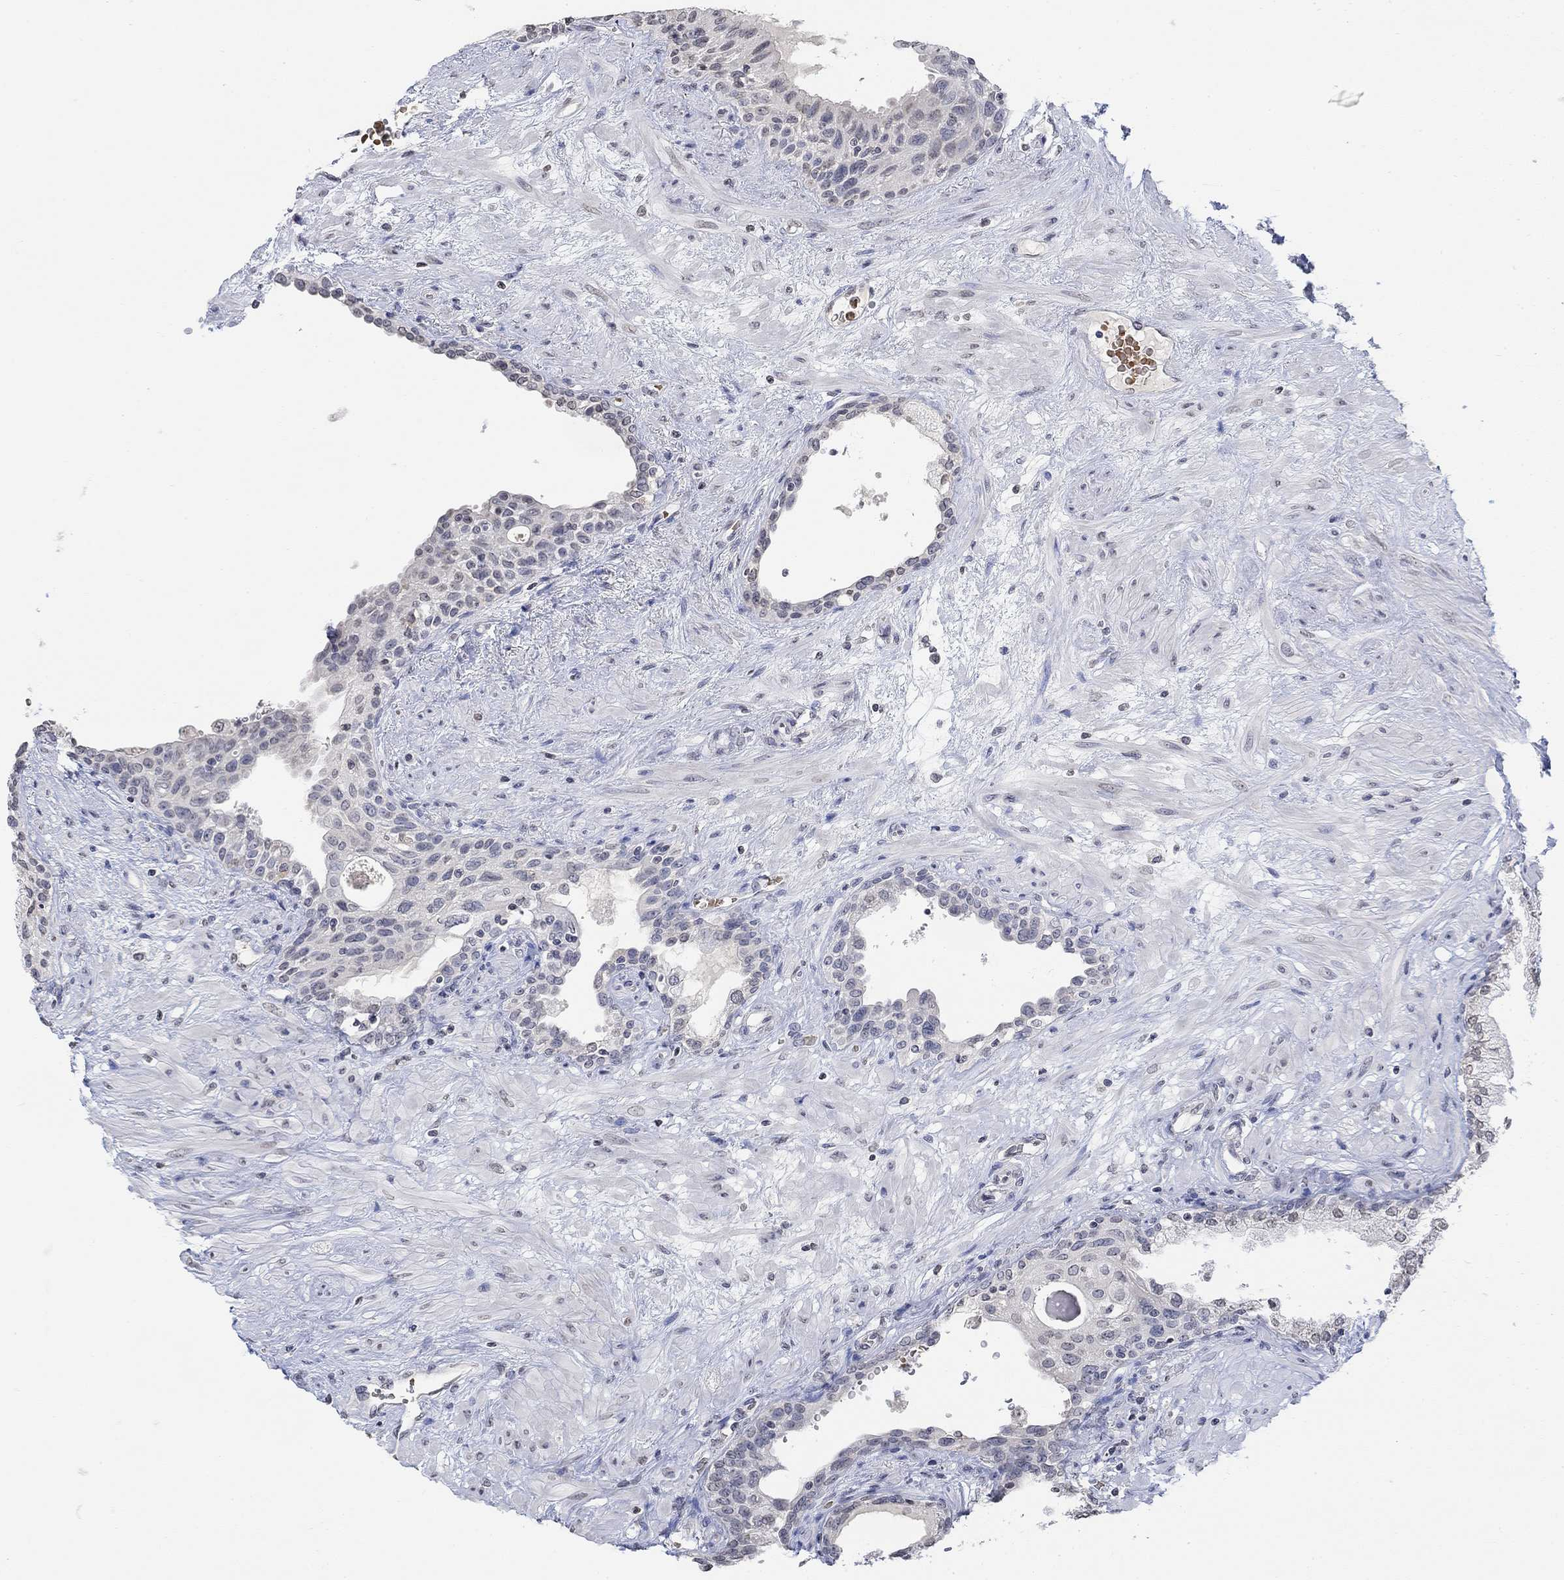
{"staining": {"intensity": "negative", "quantity": "none", "location": "none"}, "tissue": "prostate", "cell_type": "Glandular cells", "image_type": "normal", "snomed": [{"axis": "morphology", "description": "Normal tissue, NOS"}, {"axis": "topography", "description": "Prostate"}], "caption": "An image of human prostate is negative for staining in glandular cells. (DAB (3,3'-diaminobenzidine) immunohistochemistry (IHC) with hematoxylin counter stain).", "gene": "TMEM255A", "patient": {"sex": "male", "age": 63}}